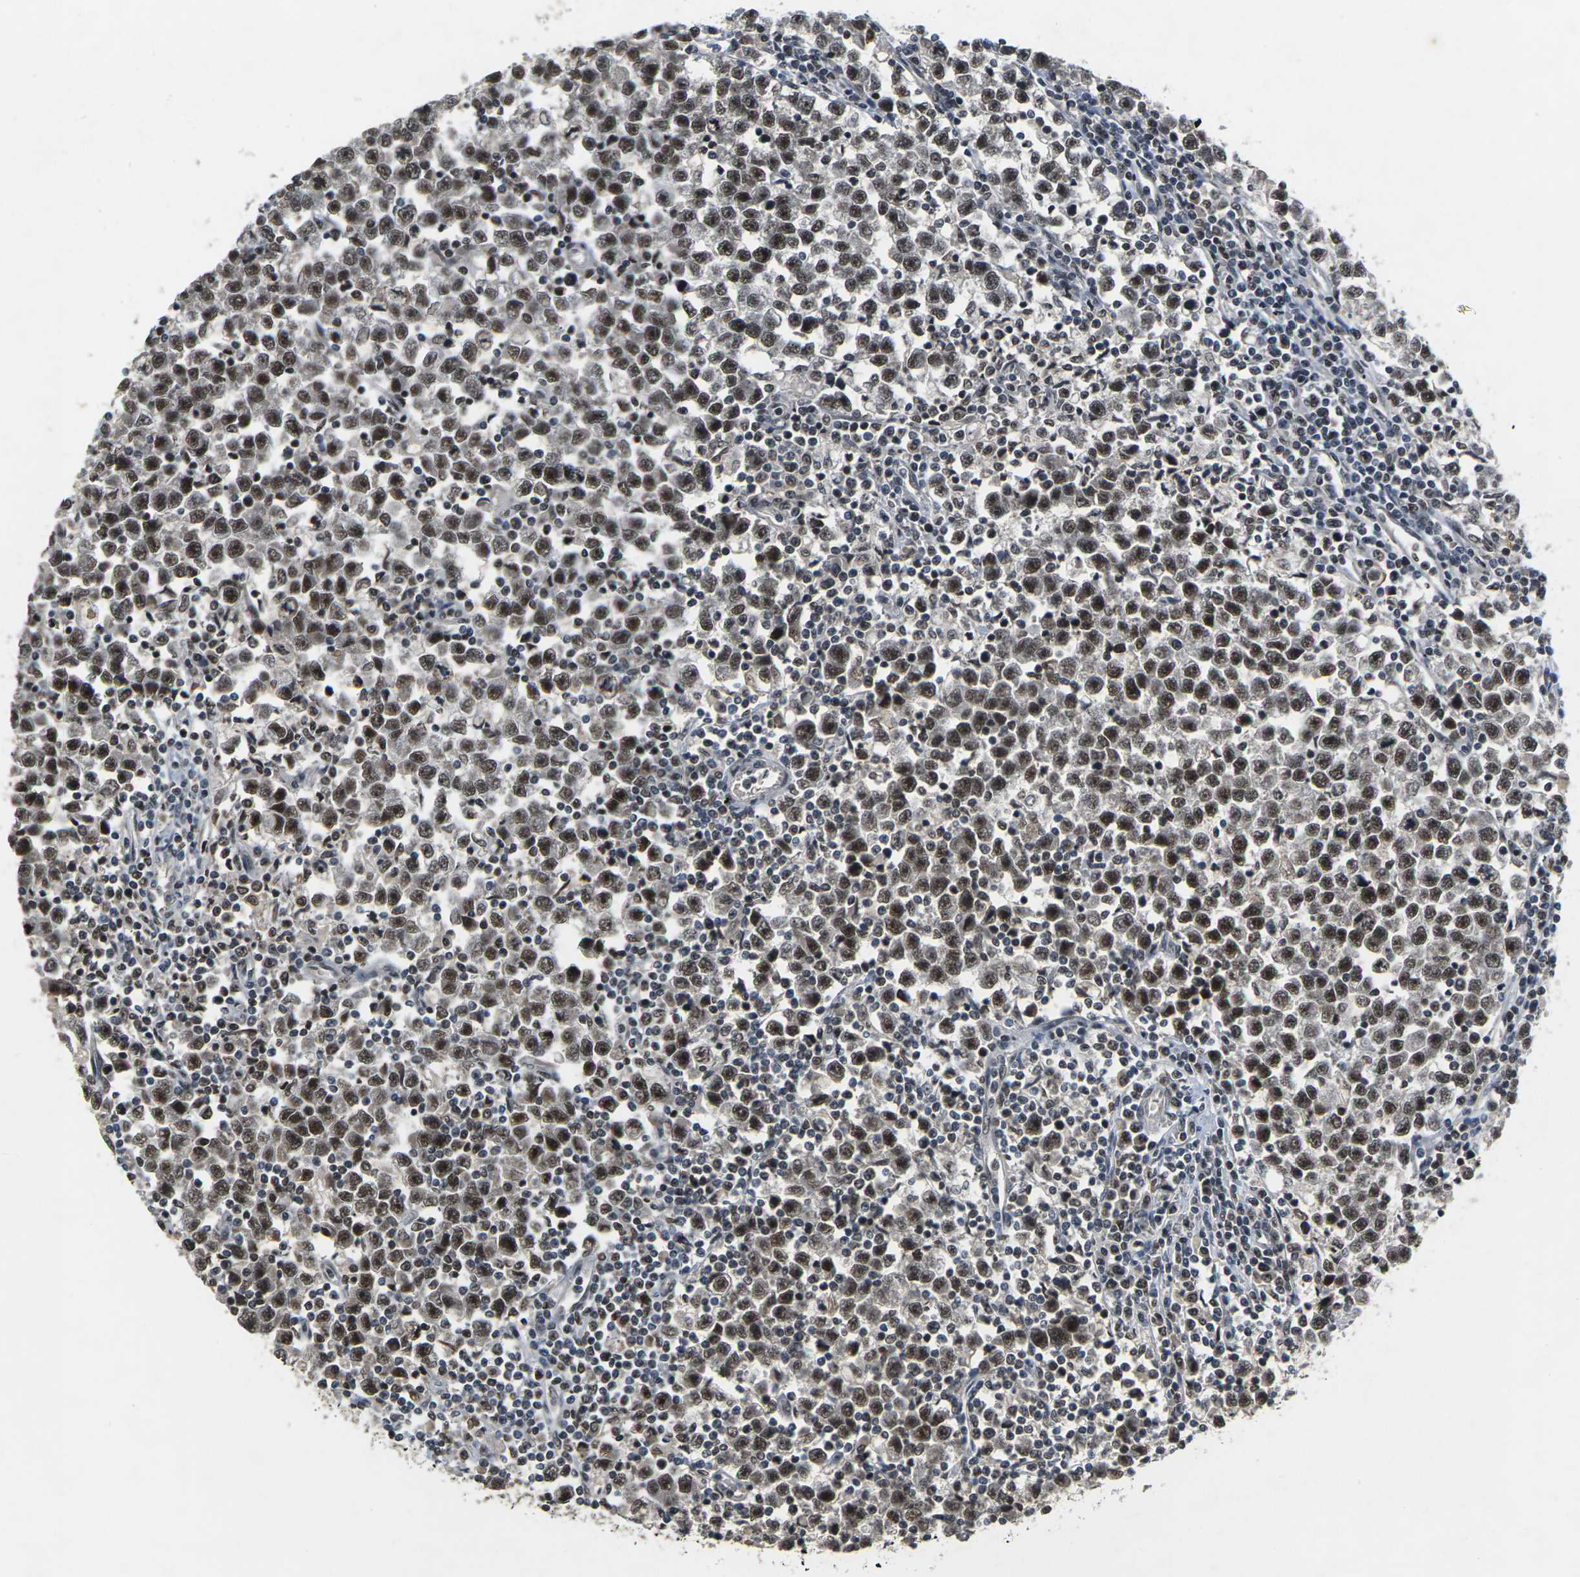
{"staining": {"intensity": "strong", "quantity": ">75%", "location": "nuclear"}, "tissue": "testis cancer", "cell_type": "Tumor cells", "image_type": "cancer", "snomed": [{"axis": "morphology", "description": "Seminoma, NOS"}, {"axis": "topography", "description": "Testis"}], "caption": "Testis cancer (seminoma) stained with DAB (3,3'-diaminobenzidine) immunohistochemistry reveals high levels of strong nuclear staining in approximately >75% of tumor cells.", "gene": "NELFA", "patient": {"sex": "male", "age": 43}}